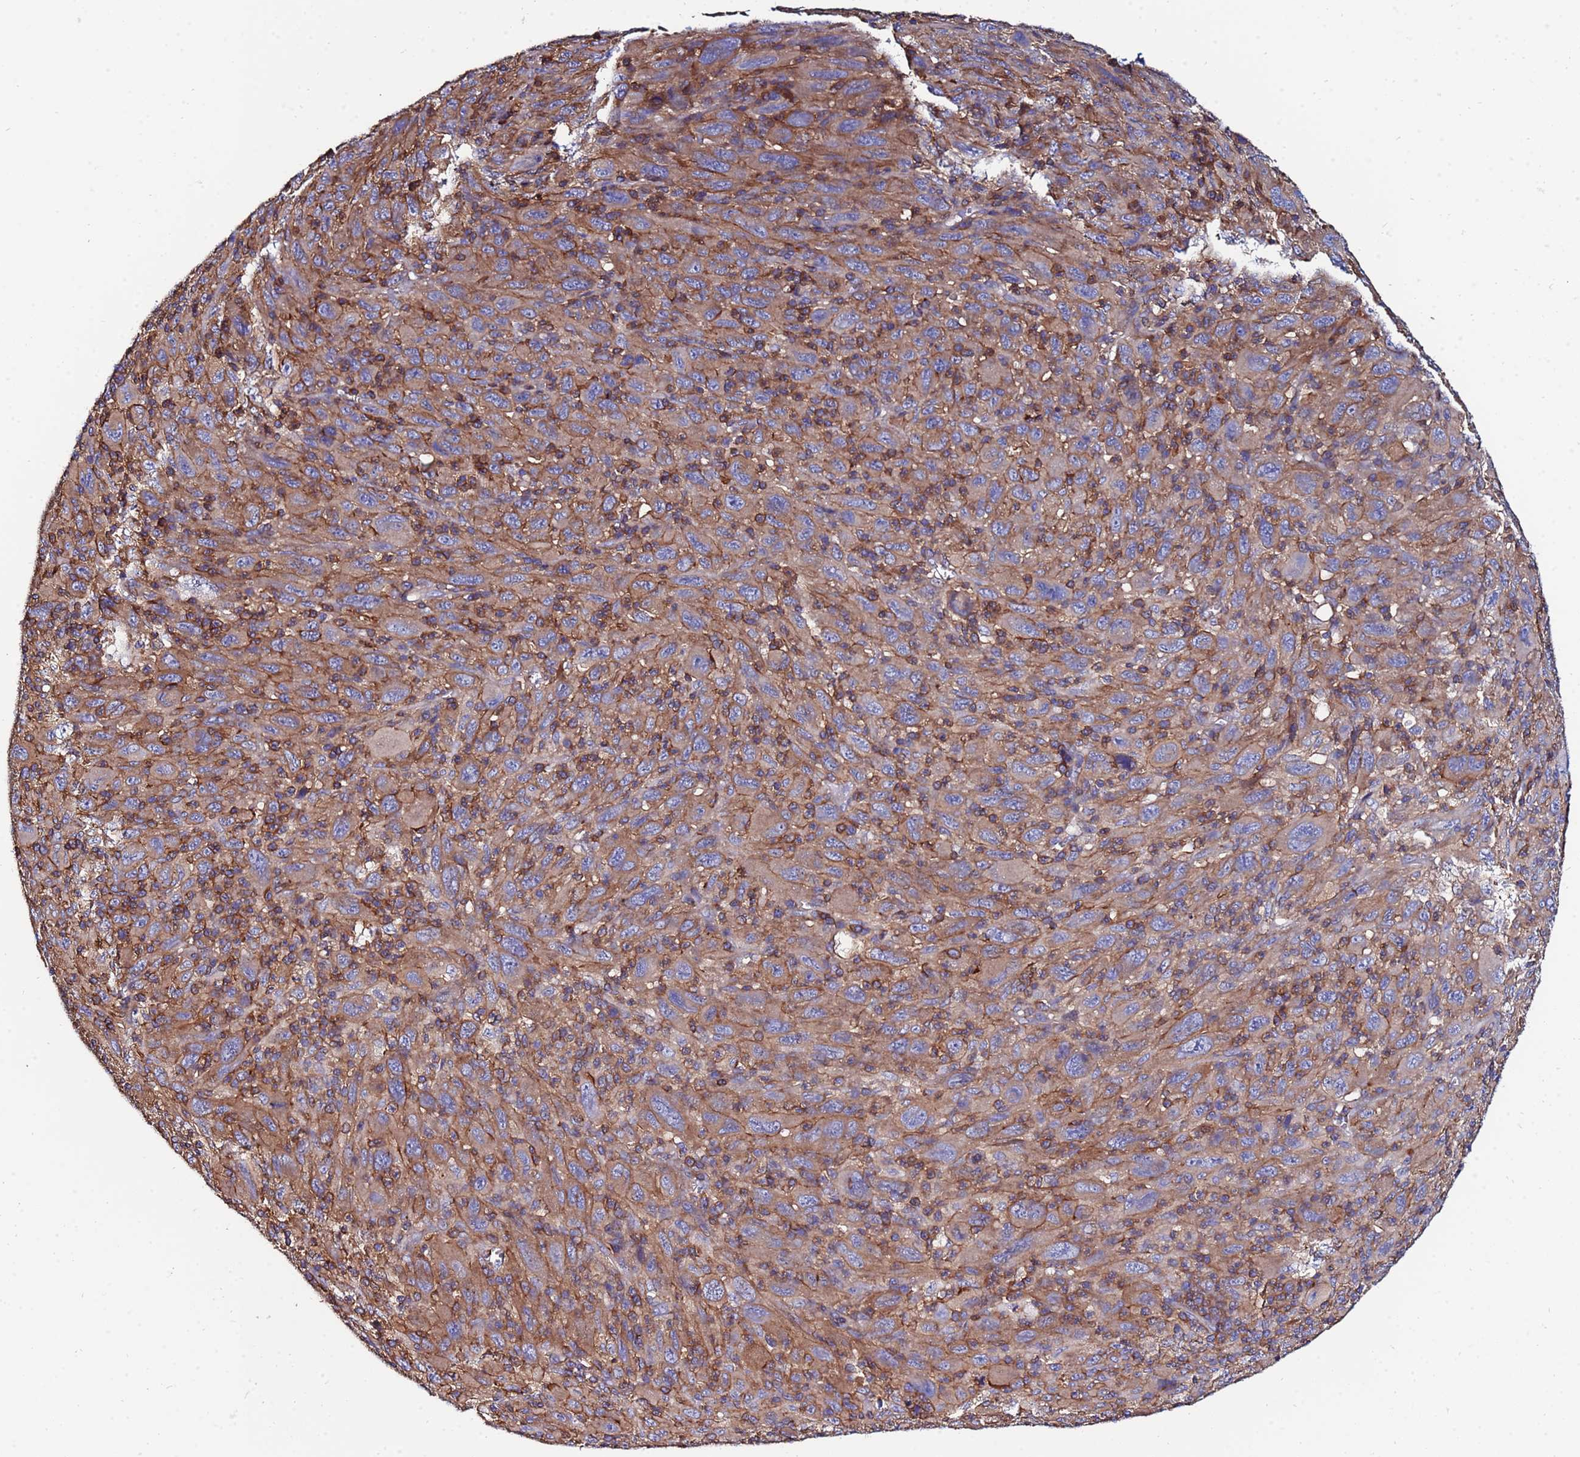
{"staining": {"intensity": "moderate", "quantity": ">75%", "location": "cytoplasmic/membranous"}, "tissue": "melanoma", "cell_type": "Tumor cells", "image_type": "cancer", "snomed": [{"axis": "morphology", "description": "Malignant melanoma, Metastatic site"}, {"axis": "topography", "description": "Skin"}], "caption": "High-magnification brightfield microscopy of malignant melanoma (metastatic site) stained with DAB (3,3'-diaminobenzidine) (brown) and counterstained with hematoxylin (blue). tumor cells exhibit moderate cytoplasmic/membranous expression is identified in about>75% of cells.", "gene": "POTEE", "patient": {"sex": "female", "age": 56}}